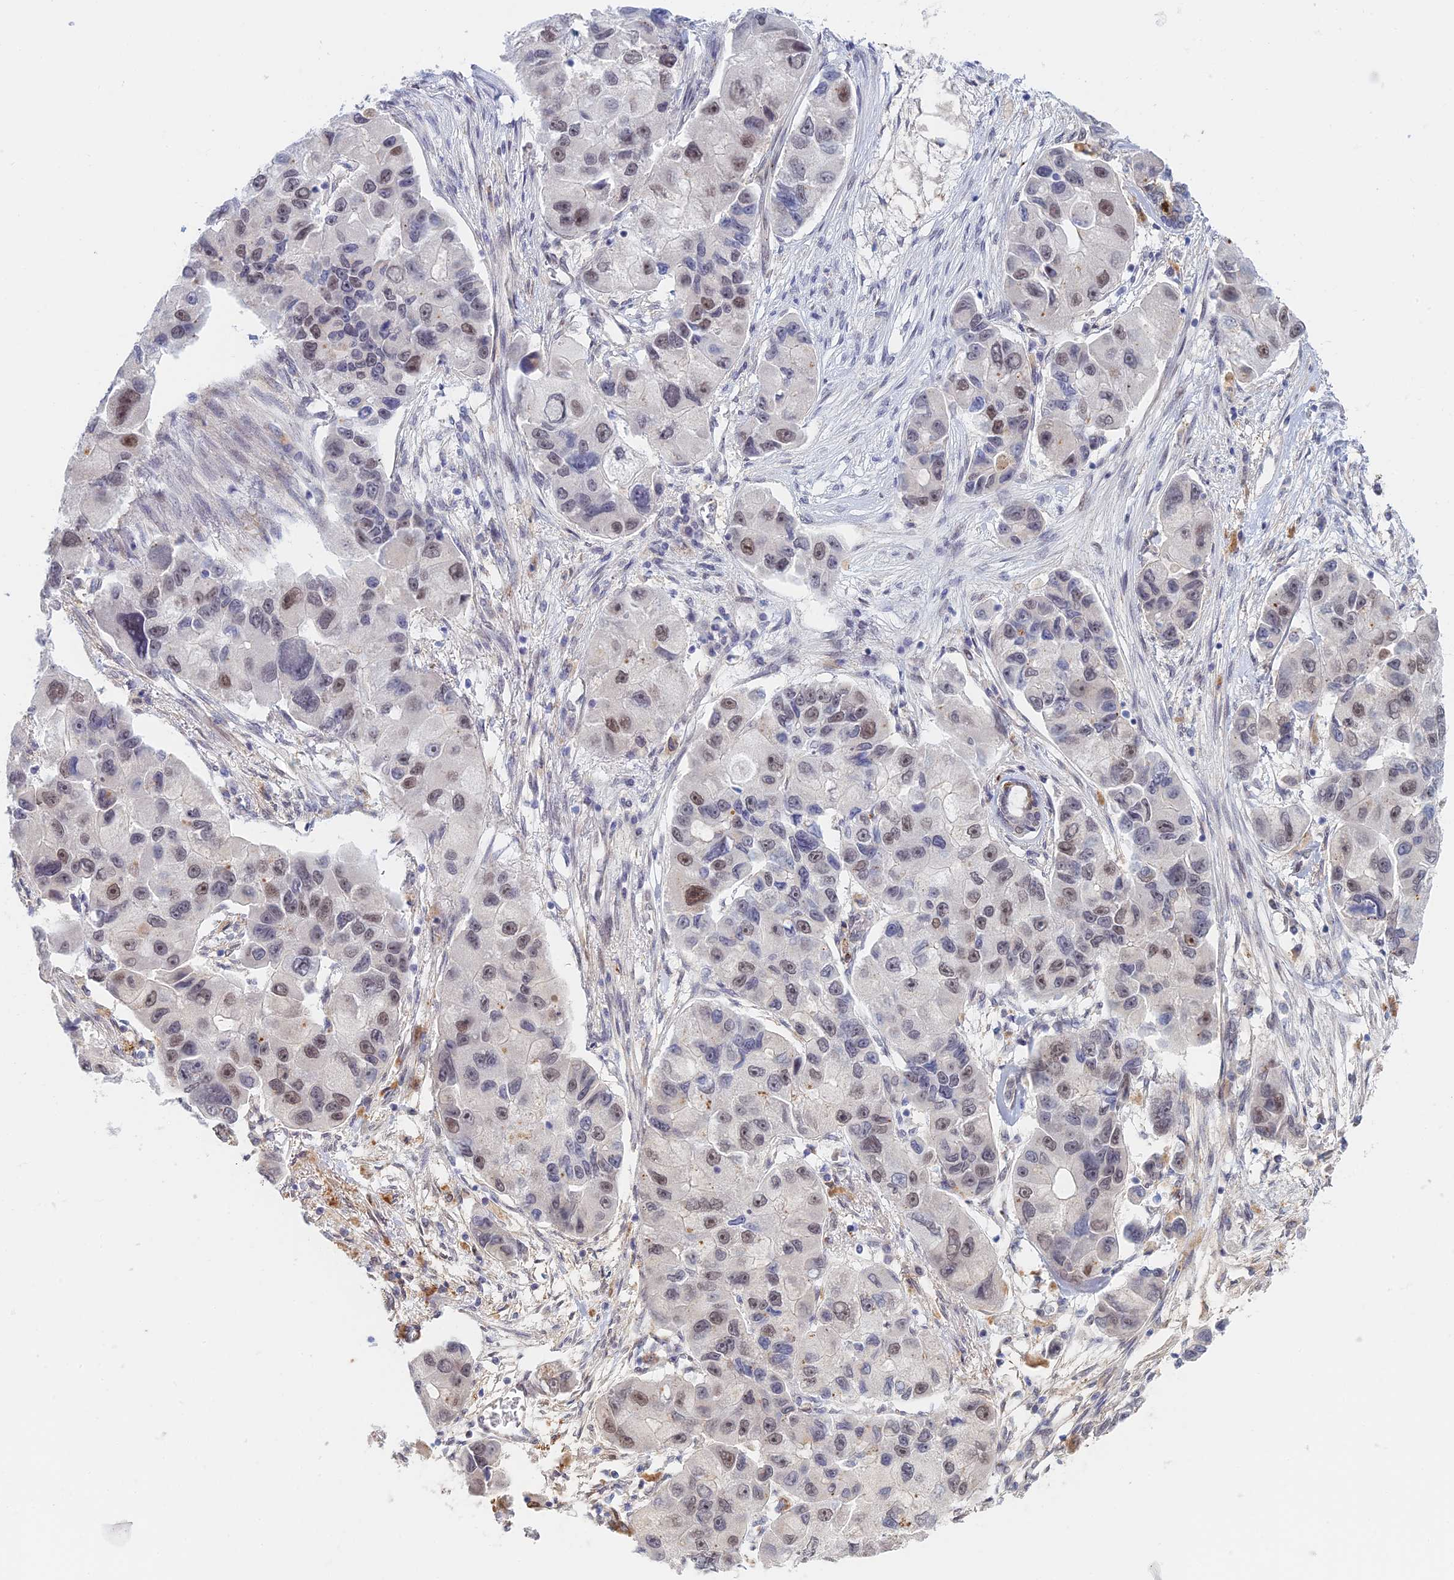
{"staining": {"intensity": "weak", "quantity": "25%-75%", "location": "nuclear"}, "tissue": "lung cancer", "cell_type": "Tumor cells", "image_type": "cancer", "snomed": [{"axis": "morphology", "description": "Adenocarcinoma, NOS"}, {"axis": "topography", "description": "Lung"}], "caption": "Adenocarcinoma (lung) was stained to show a protein in brown. There is low levels of weak nuclear expression in about 25%-75% of tumor cells.", "gene": "ZUP1", "patient": {"sex": "female", "age": 54}}